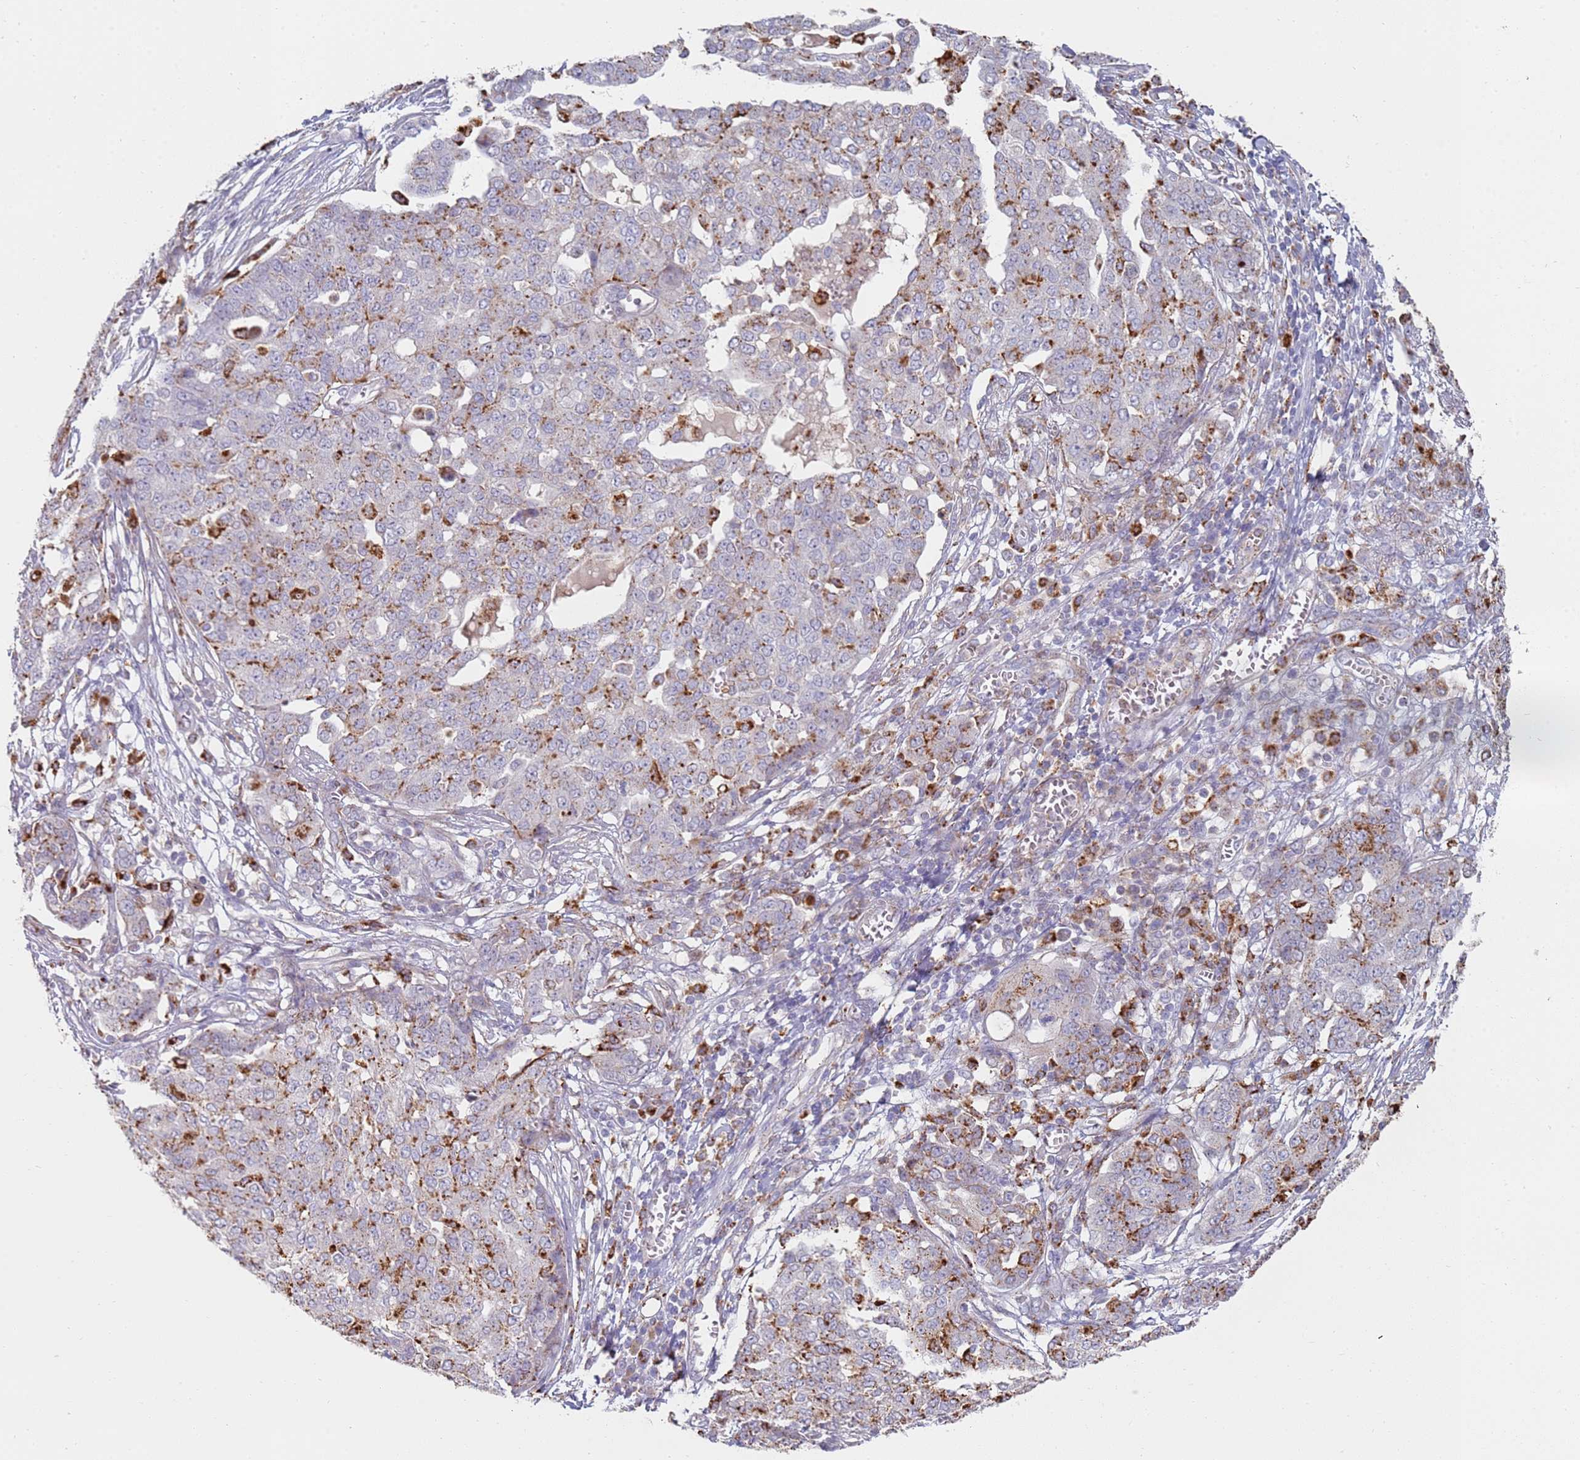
{"staining": {"intensity": "moderate", "quantity": "<25%", "location": "cytoplasmic/membranous"}, "tissue": "ovarian cancer", "cell_type": "Tumor cells", "image_type": "cancer", "snomed": [{"axis": "morphology", "description": "Cystadenocarcinoma, serous, NOS"}, {"axis": "topography", "description": "Soft tissue"}, {"axis": "topography", "description": "Ovary"}], "caption": "Ovarian cancer stained for a protein displays moderate cytoplasmic/membranous positivity in tumor cells. The protein is shown in brown color, while the nuclei are stained blue.", "gene": "TMEM229B", "patient": {"sex": "female", "age": 57}}